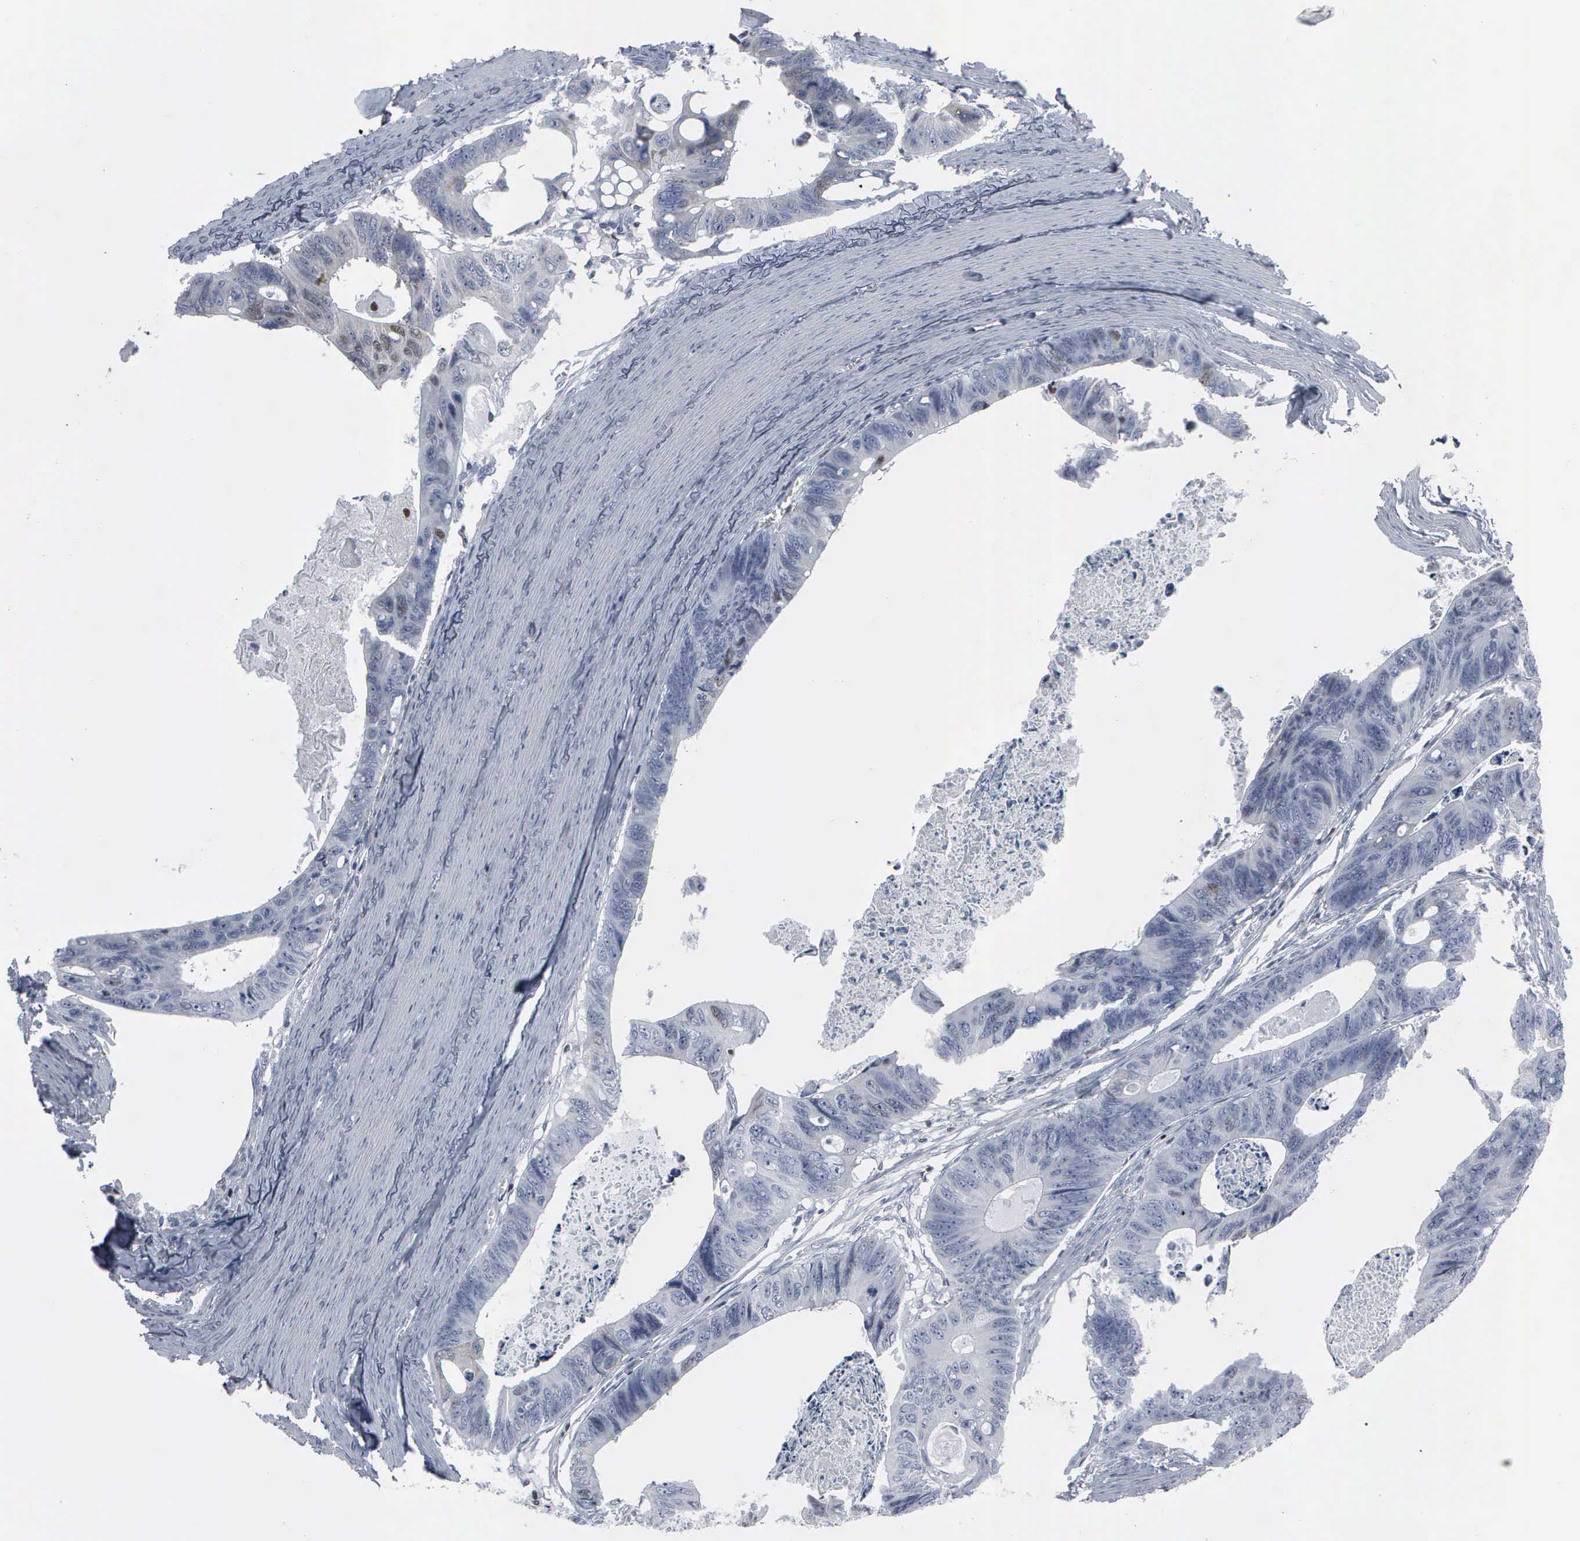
{"staining": {"intensity": "negative", "quantity": "none", "location": "none"}, "tissue": "colorectal cancer", "cell_type": "Tumor cells", "image_type": "cancer", "snomed": [{"axis": "morphology", "description": "Adenocarcinoma, NOS"}, {"axis": "topography", "description": "Colon"}], "caption": "Micrograph shows no significant protein positivity in tumor cells of colorectal cancer (adenocarcinoma).", "gene": "CCND3", "patient": {"sex": "female", "age": 55}}